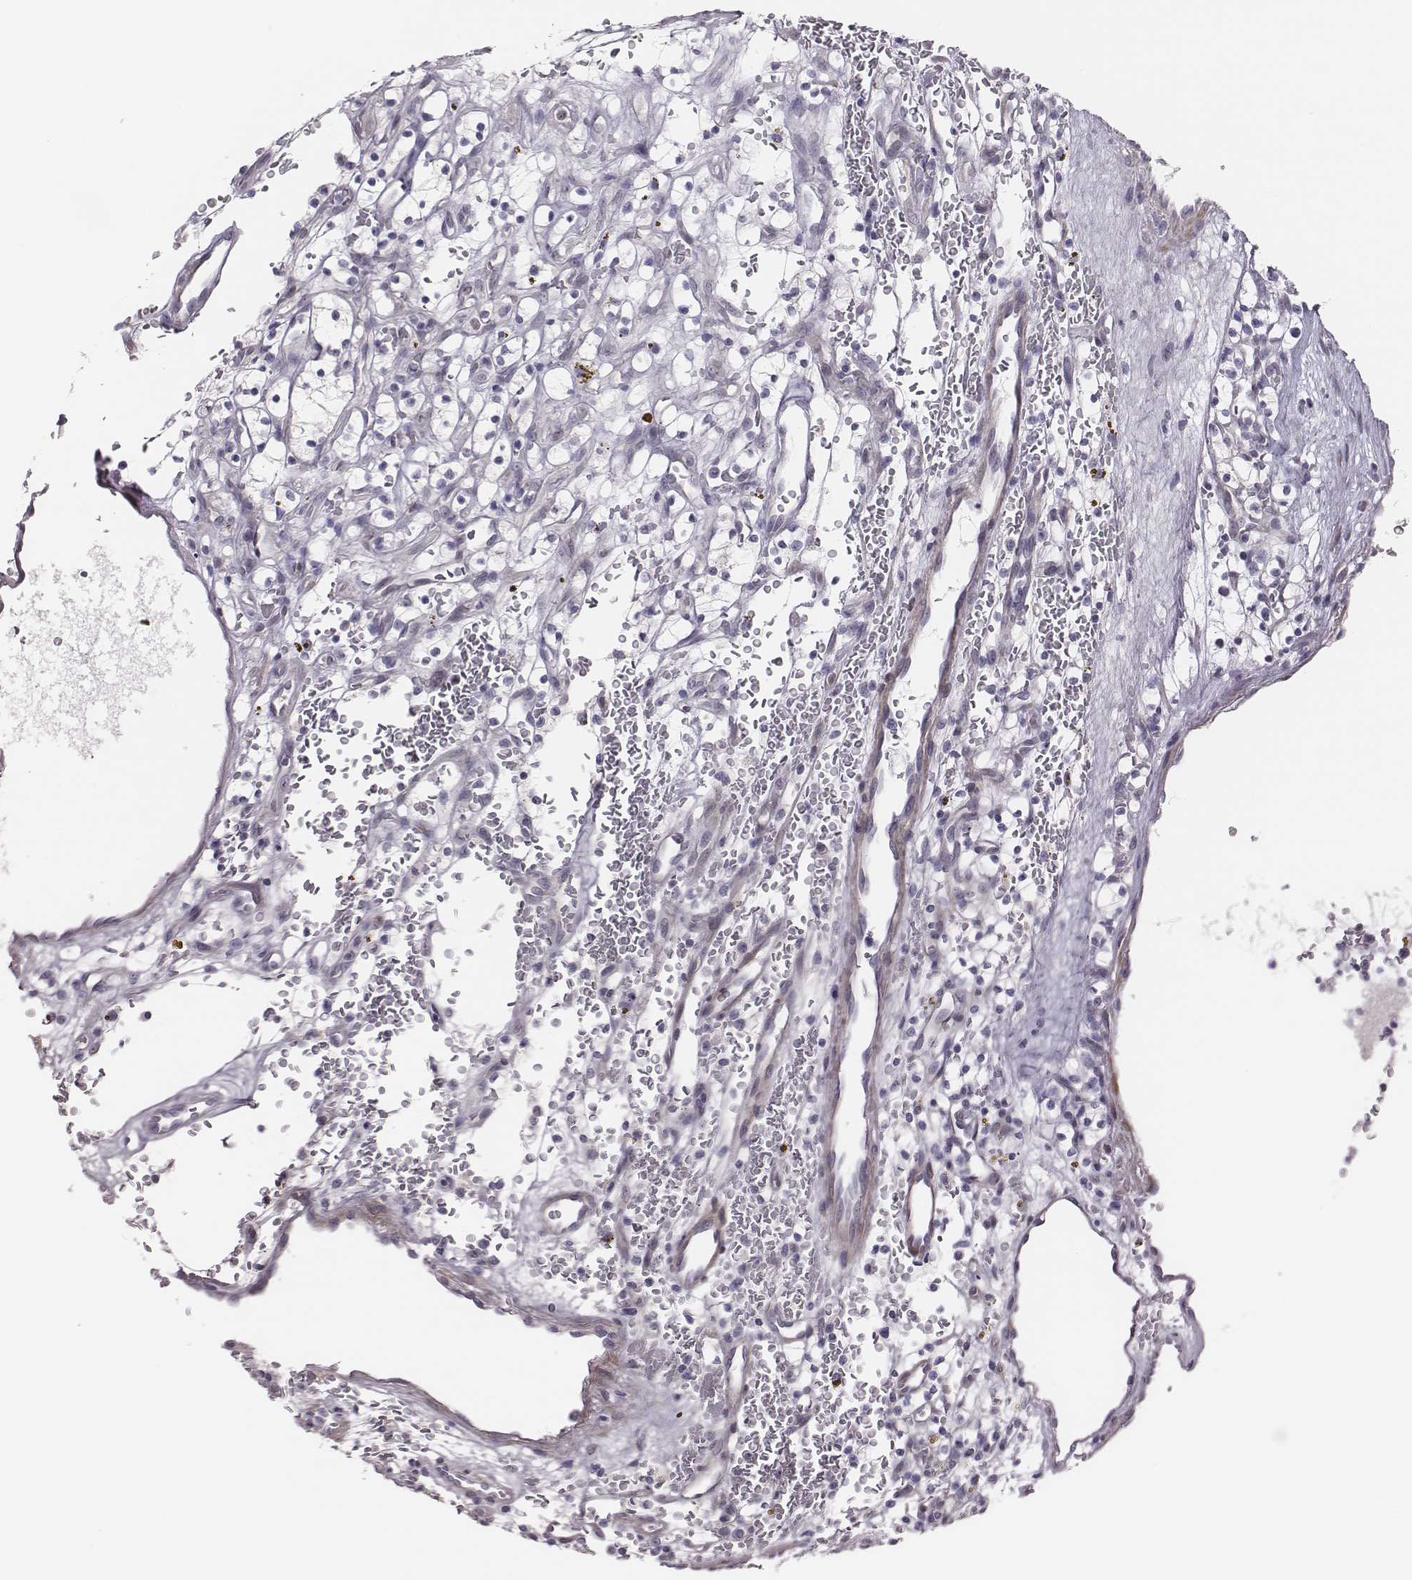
{"staining": {"intensity": "negative", "quantity": "none", "location": "none"}, "tissue": "renal cancer", "cell_type": "Tumor cells", "image_type": "cancer", "snomed": [{"axis": "morphology", "description": "Adenocarcinoma, NOS"}, {"axis": "topography", "description": "Kidney"}], "caption": "High power microscopy image of an immunohistochemistry (IHC) micrograph of renal cancer, revealing no significant staining in tumor cells. (DAB IHC visualized using brightfield microscopy, high magnification).", "gene": "SCML2", "patient": {"sex": "female", "age": 64}}